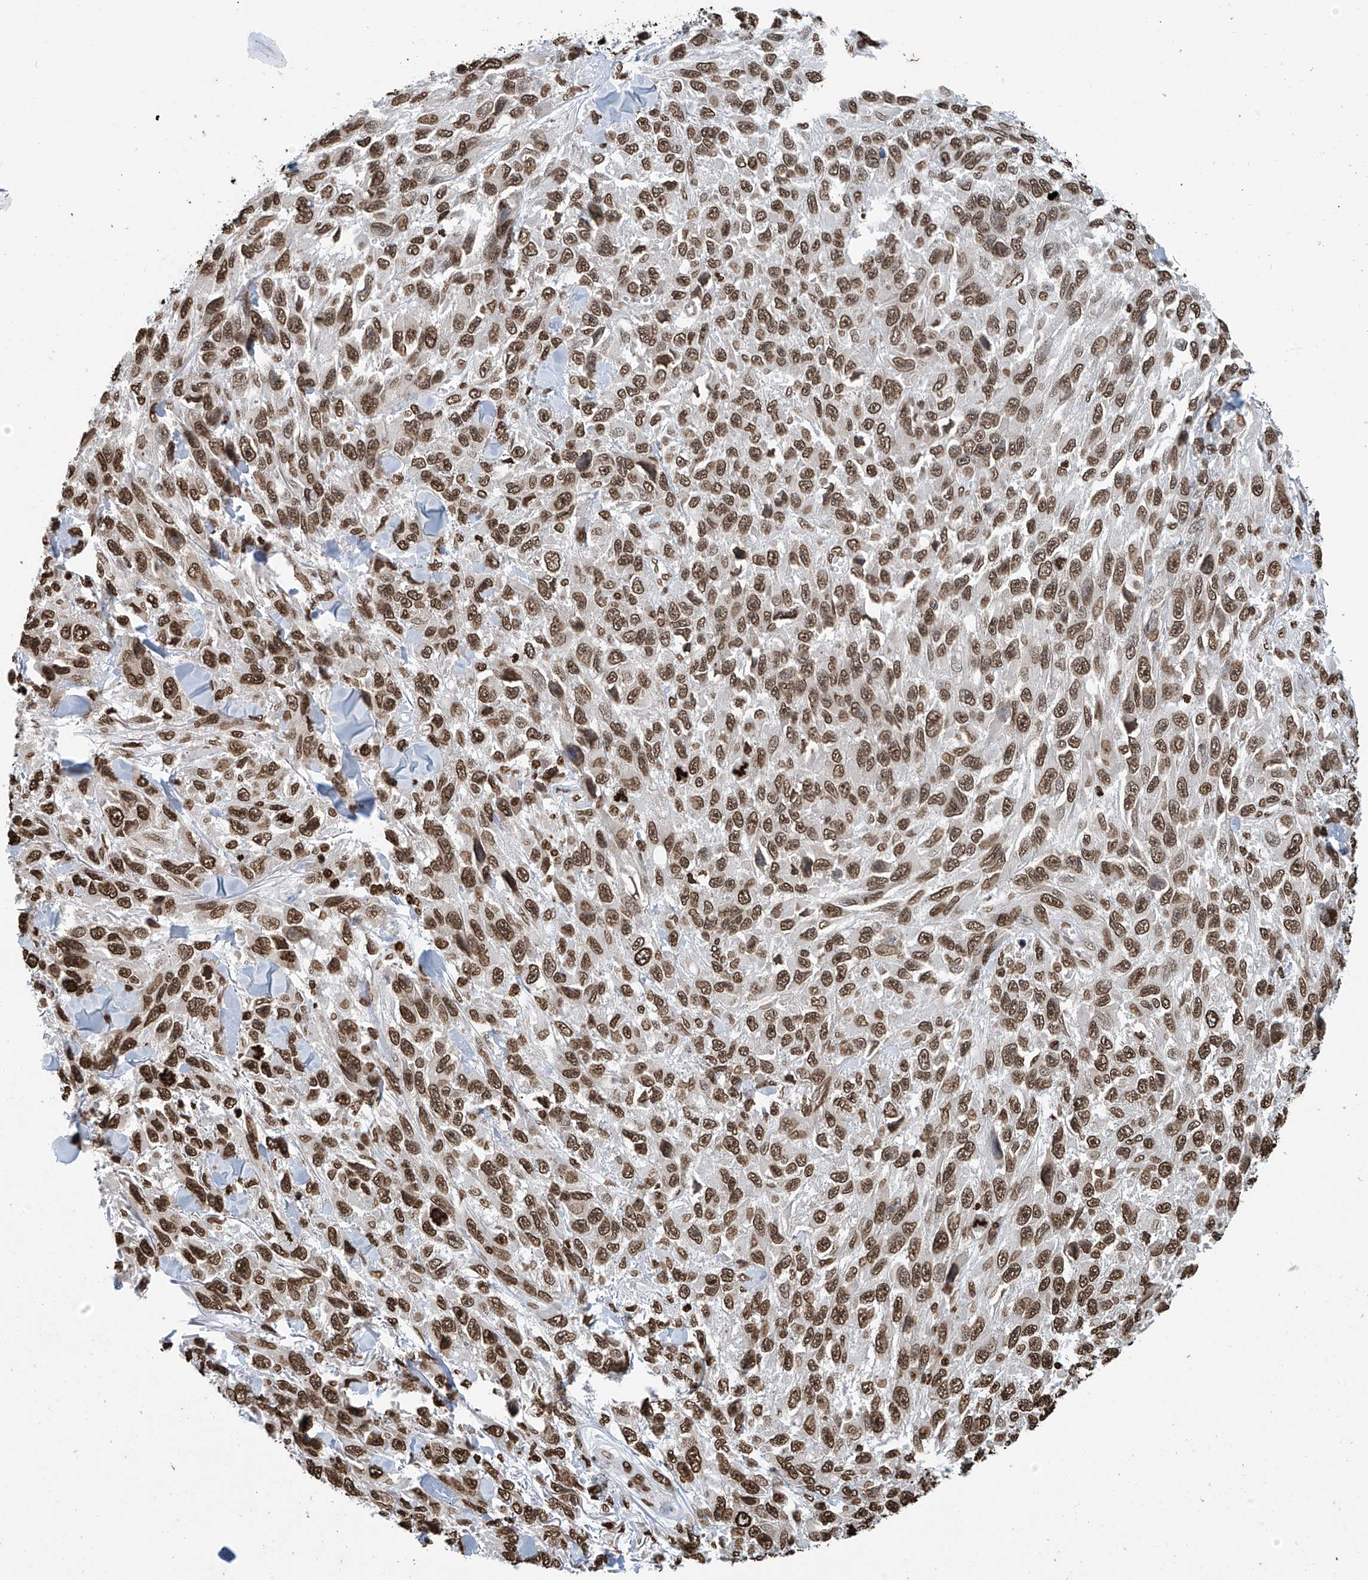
{"staining": {"intensity": "moderate", "quantity": ">75%", "location": "nuclear"}, "tissue": "melanoma", "cell_type": "Tumor cells", "image_type": "cancer", "snomed": [{"axis": "morphology", "description": "Malignant melanoma, NOS"}, {"axis": "topography", "description": "Skin"}], "caption": "A high-resolution histopathology image shows immunohistochemistry (IHC) staining of malignant melanoma, which shows moderate nuclear positivity in approximately >75% of tumor cells.", "gene": "DPPA2", "patient": {"sex": "female", "age": 96}}